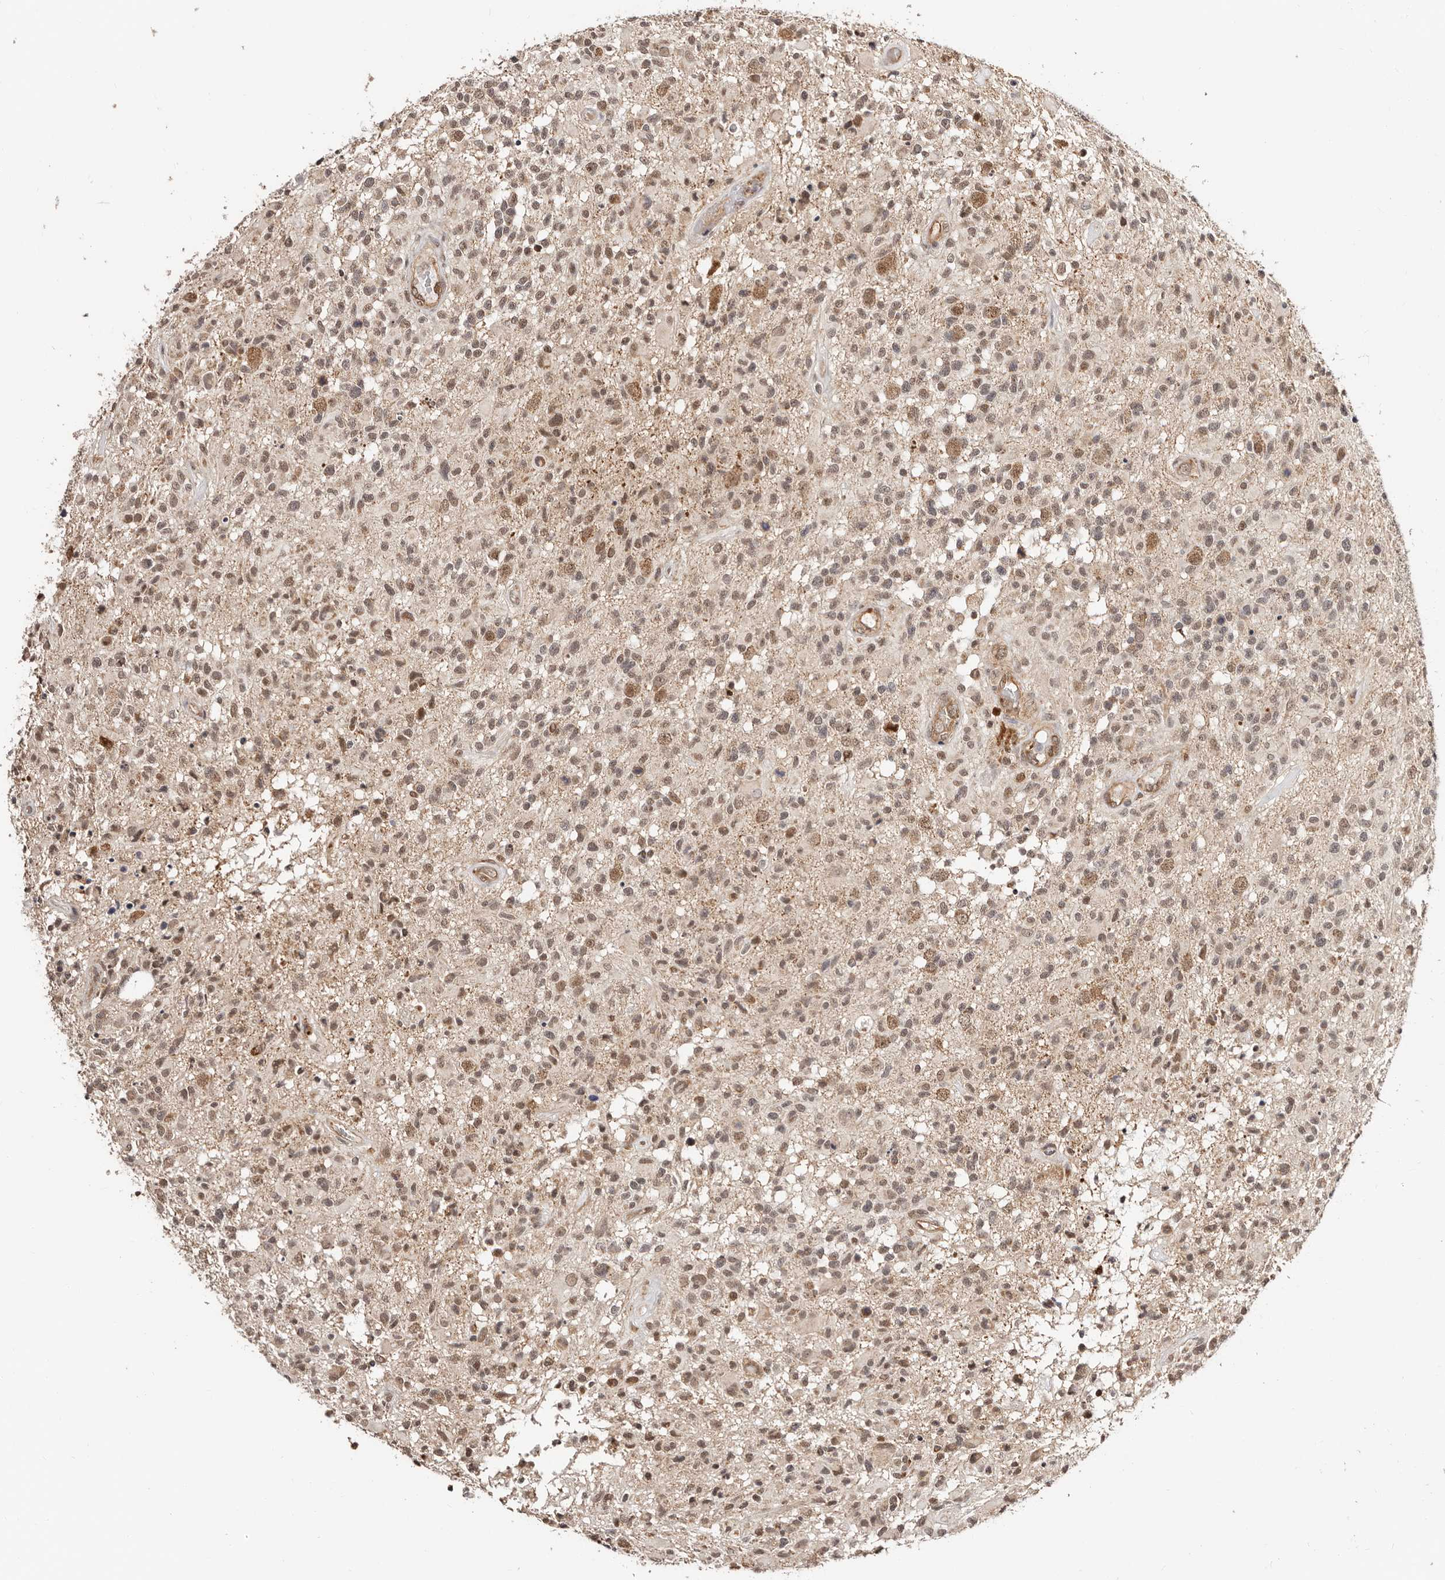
{"staining": {"intensity": "moderate", "quantity": "25%-75%", "location": "nuclear"}, "tissue": "glioma", "cell_type": "Tumor cells", "image_type": "cancer", "snomed": [{"axis": "morphology", "description": "Glioma, malignant, High grade"}, {"axis": "morphology", "description": "Glioblastoma, NOS"}, {"axis": "topography", "description": "Brain"}], "caption": "Brown immunohistochemical staining in glioblastoma demonstrates moderate nuclear expression in about 25%-75% of tumor cells.", "gene": "CTNNBL1", "patient": {"sex": "male", "age": 60}}